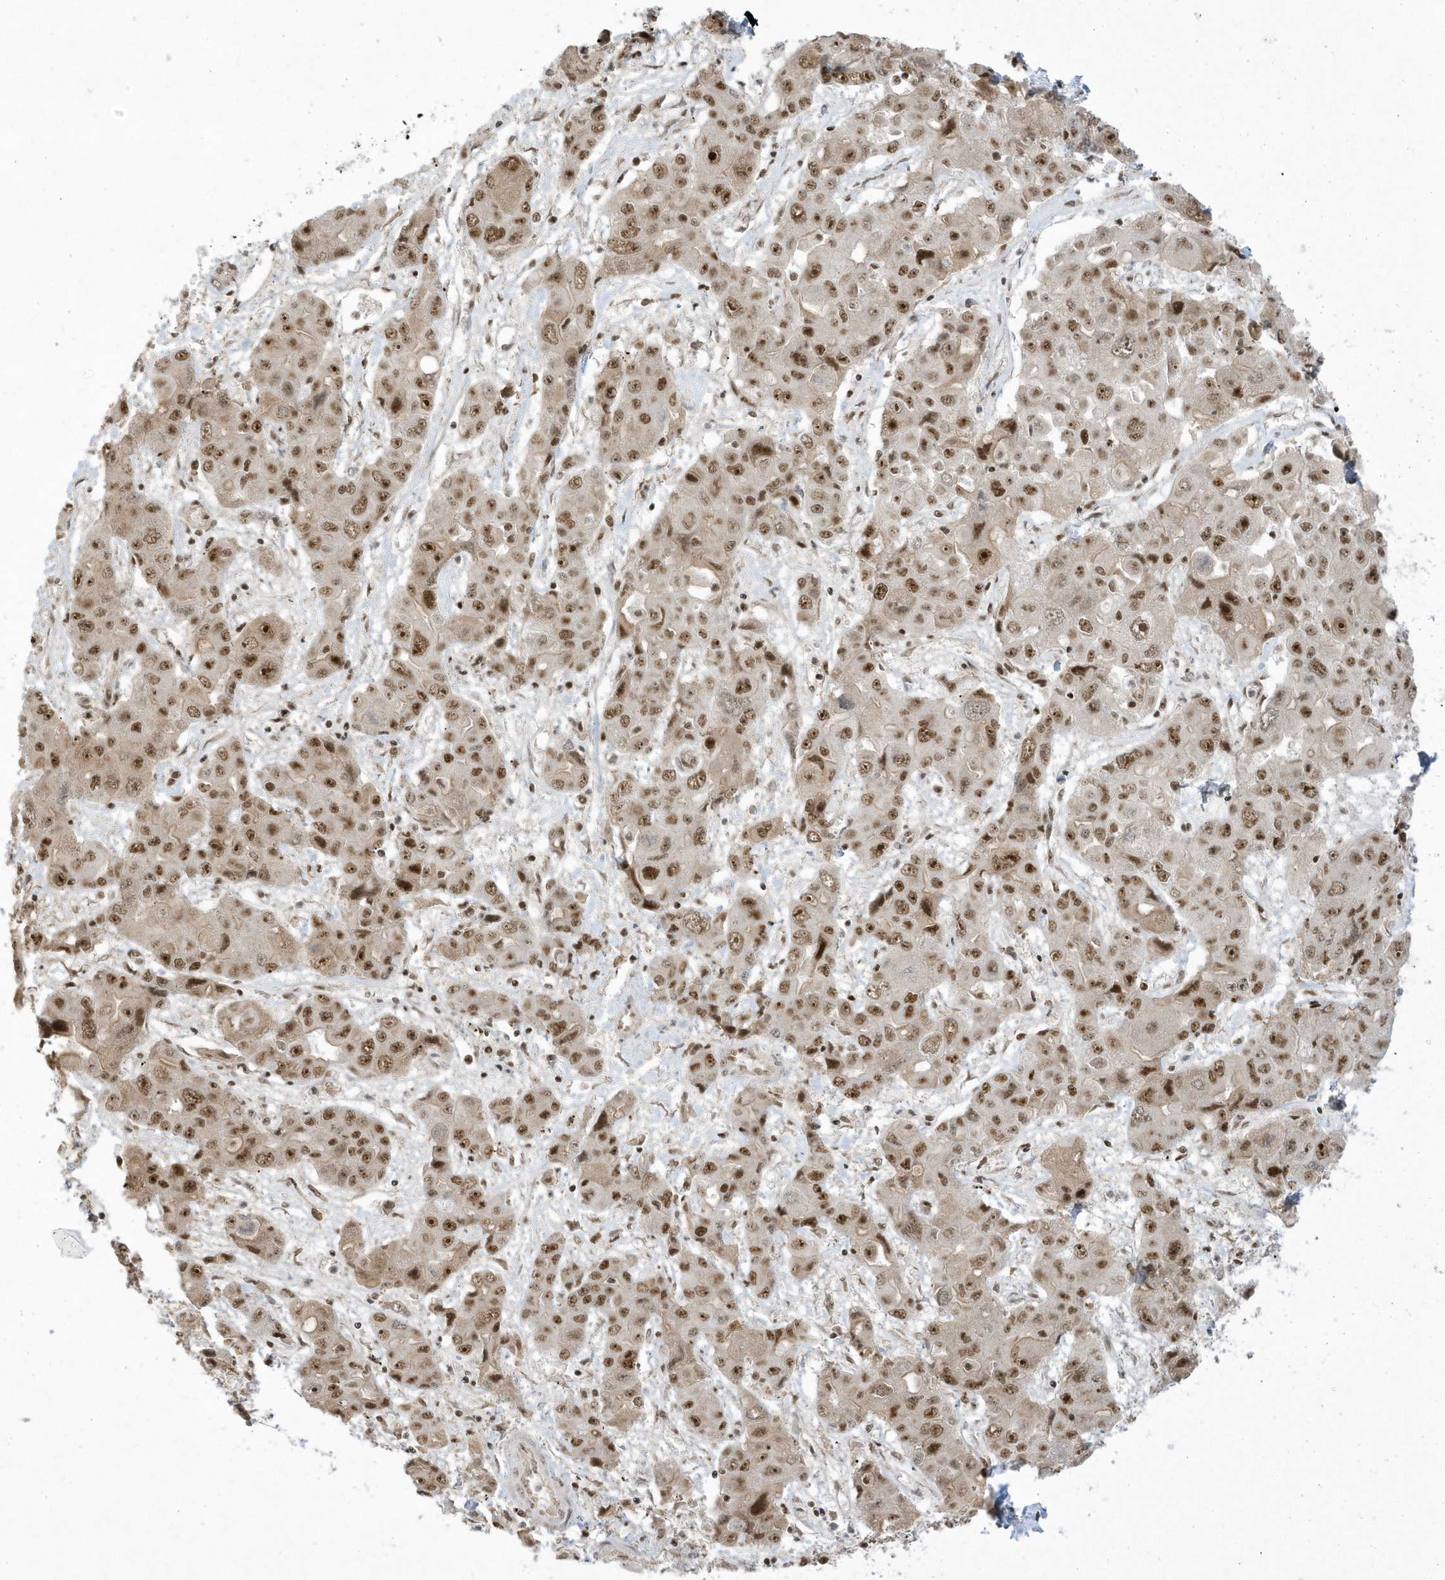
{"staining": {"intensity": "moderate", "quantity": ">75%", "location": "nuclear"}, "tissue": "liver cancer", "cell_type": "Tumor cells", "image_type": "cancer", "snomed": [{"axis": "morphology", "description": "Cholangiocarcinoma"}, {"axis": "topography", "description": "Liver"}], "caption": "IHC histopathology image of liver cancer stained for a protein (brown), which demonstrates medium levels of moderate nuclear staining in about >75% of tumor cells.", "gene": "PPIL2", "patient": {"sex": "male", "age": 67}}